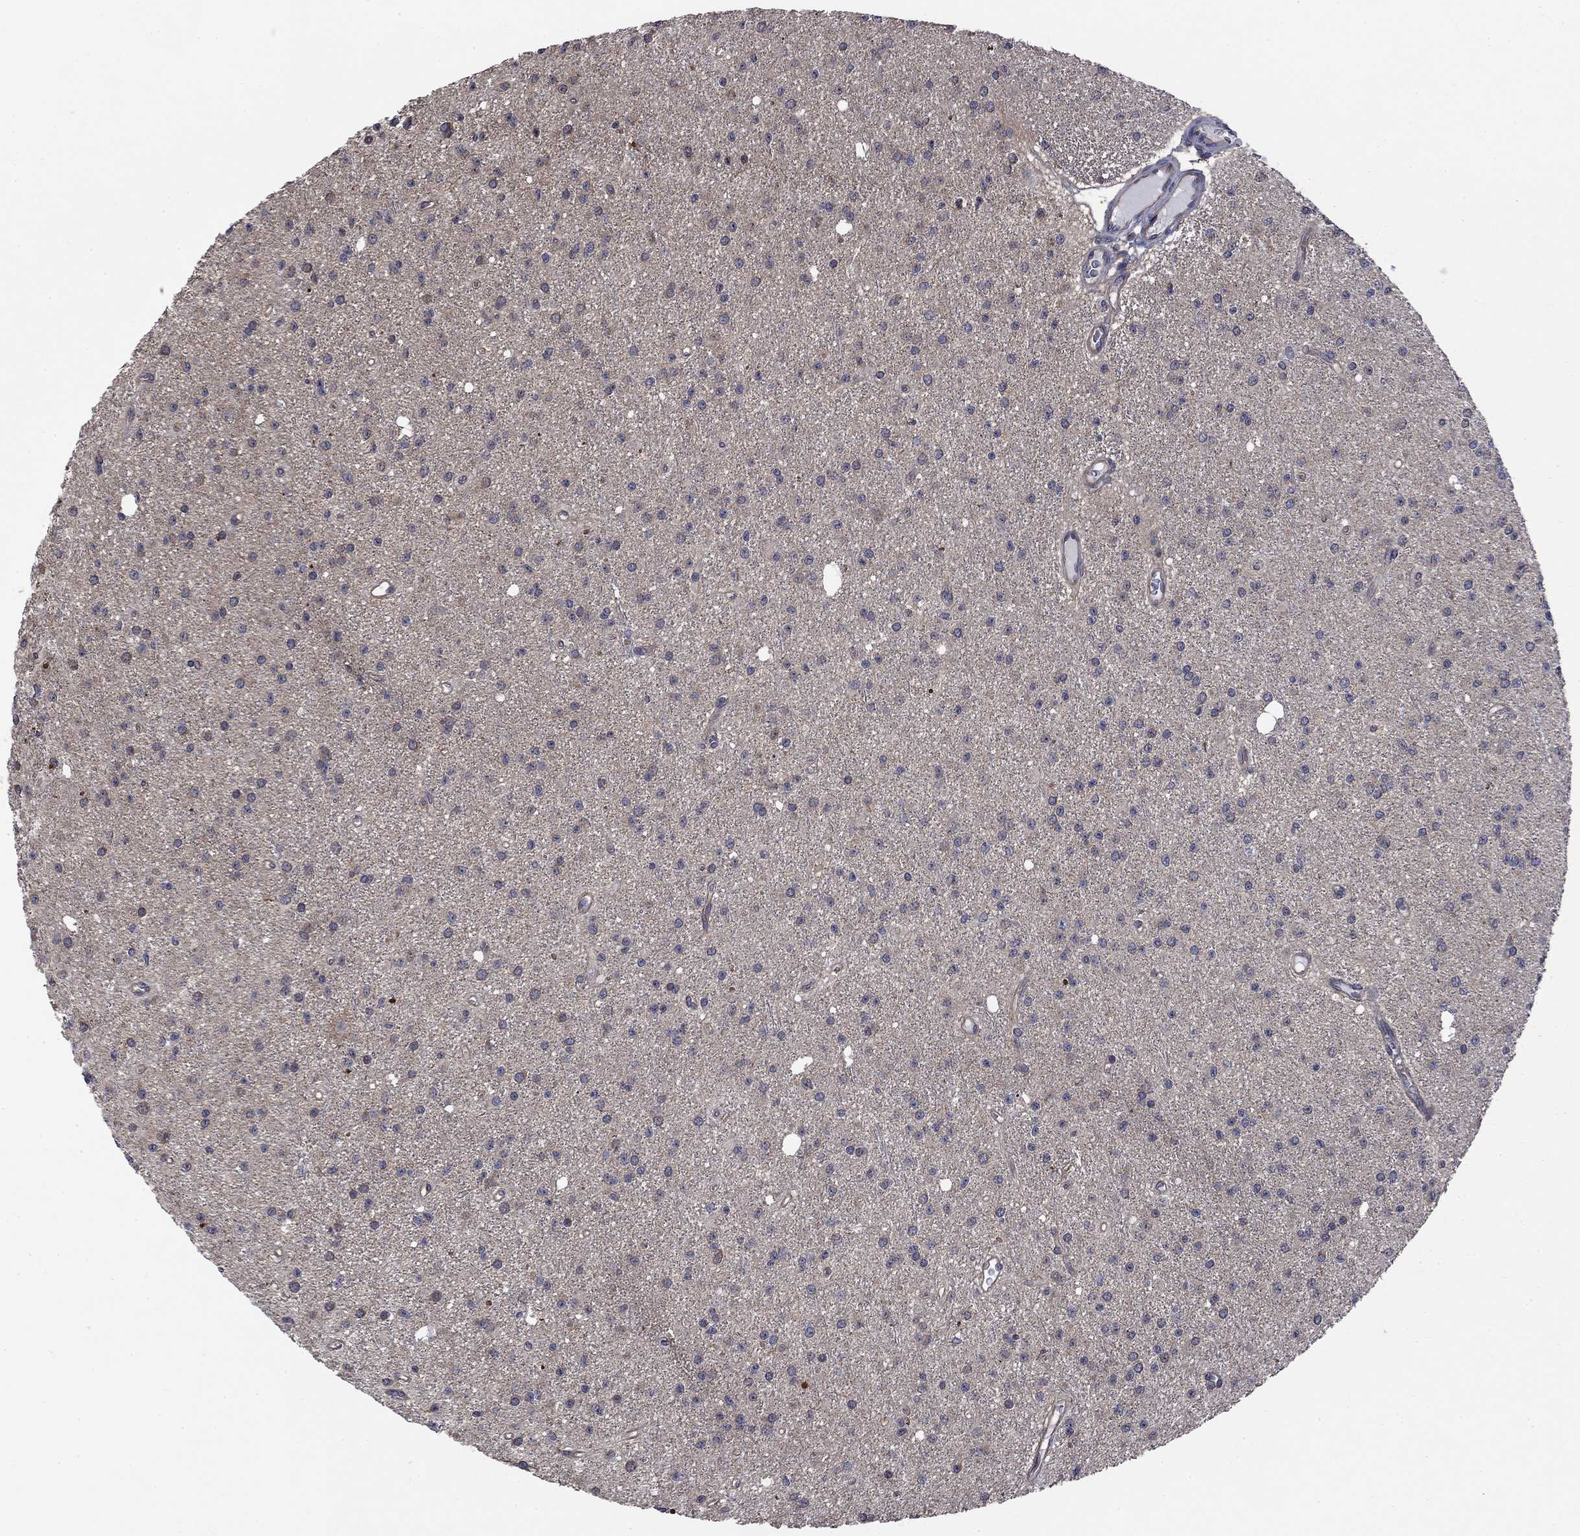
{"staining": {"intensity": "negative", "quantity": "none", "location": "none"}, "tissue": "glioma", "cell_type": "Tumor cells", "image_type": "cancer", "snomed": [{"axis": "morphology", "description": "Glioma, malignant, Low grade"}, {"axis": "topography", "description": "Brain"}], "caption": "Immunohistochemical staining of human glioma reveals no significant staining in tumor cells.", "gene": "PDZD2", "patient": {"sex": "male", "age": 27}}